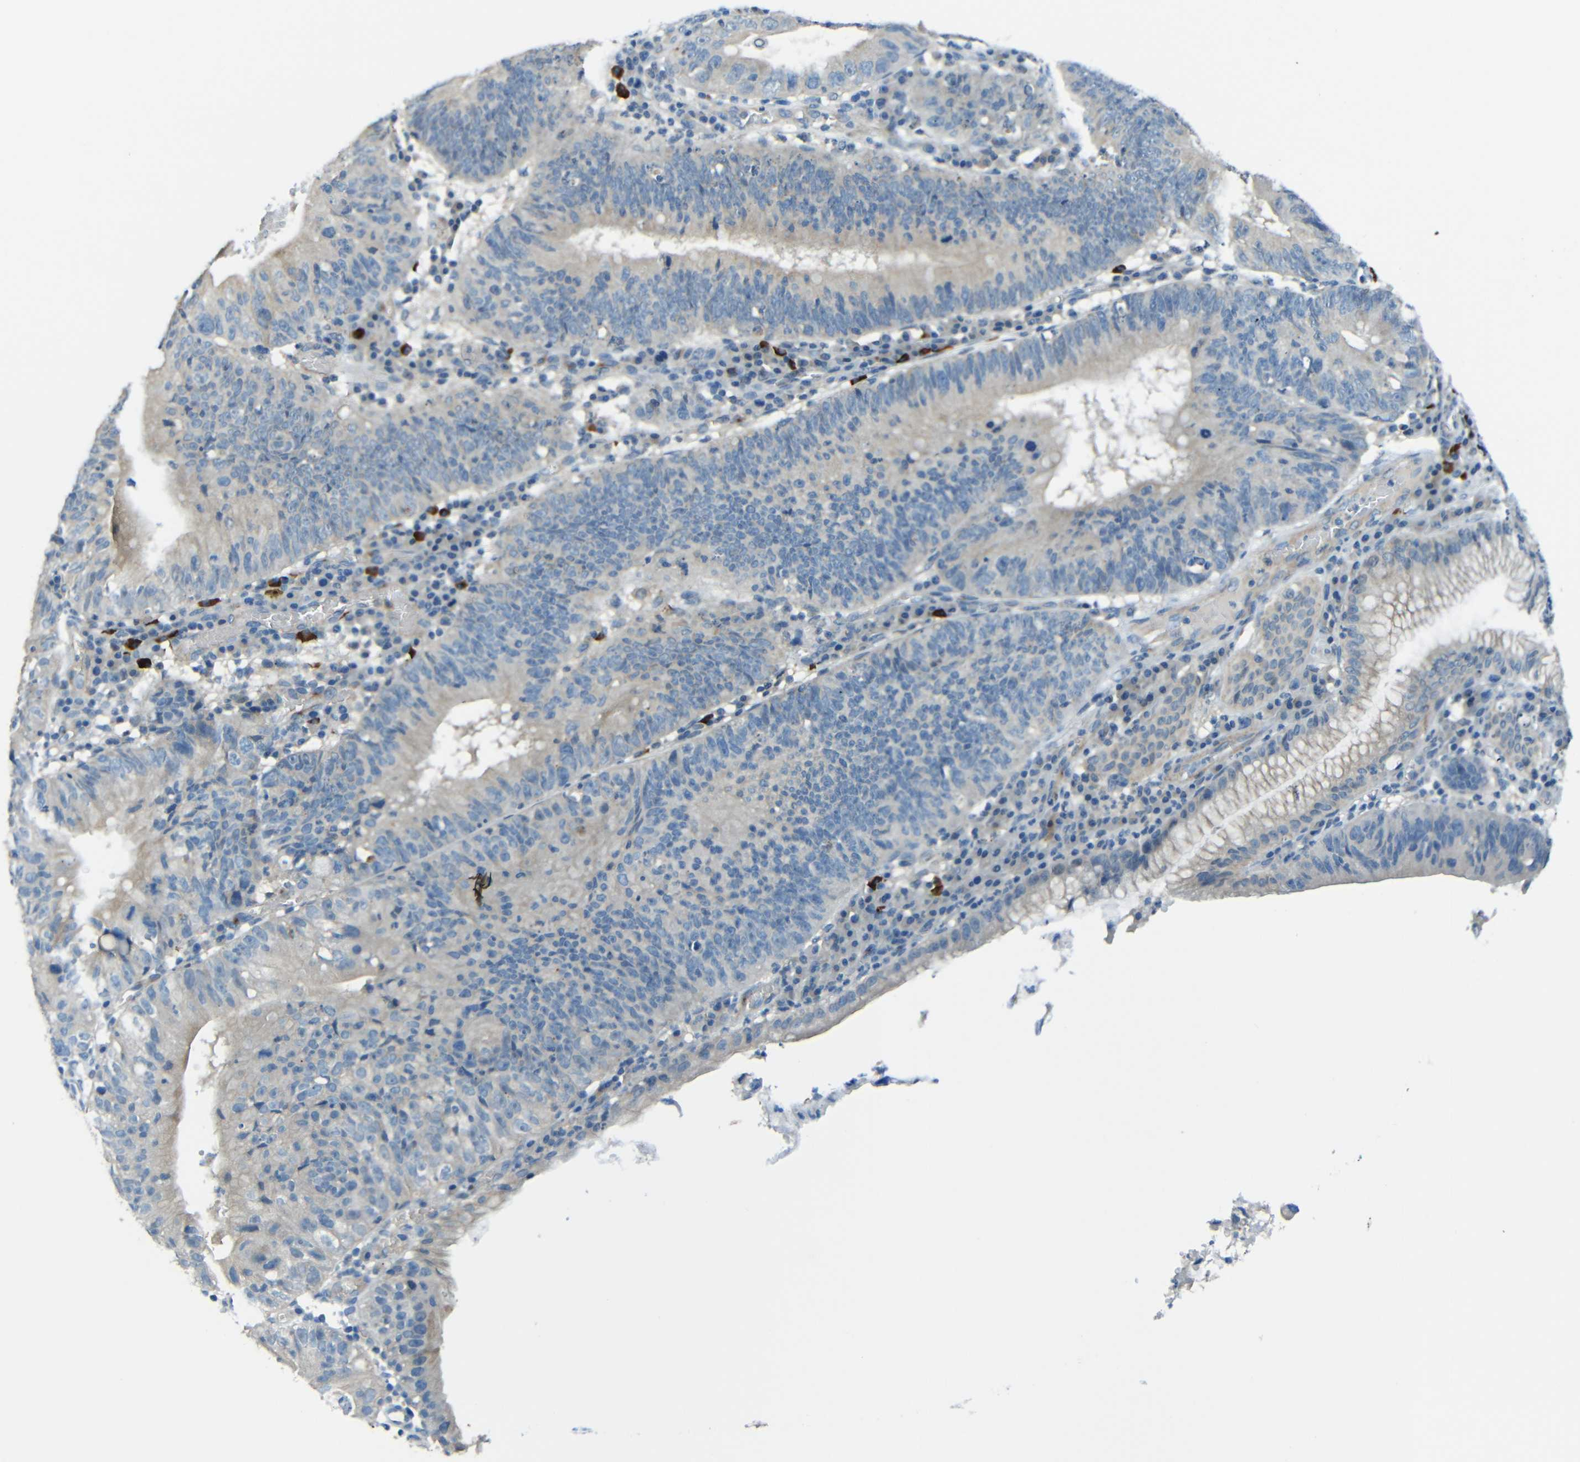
{"staining": {"intensity": "negative", "quantity": "none", "location": "none"}, "tissue": "stomach cancer", "cell_type": "Tumor cells", "image_type": "cancer", "snomed": [{"axis": "morphology", "description": "Adenocarcinoma, NOS"}, {"axis": "topography", "description": "Stomach"}], "caption": "Immunohistochemistry (IHC) photomicrograph of neoplastic tissue: stomach adenocarcinoma stained with DAB displays no significant protein staining in tumor cells.", "gene": "CYP26B1", "patient": {"sex": "male", "age": 59}}